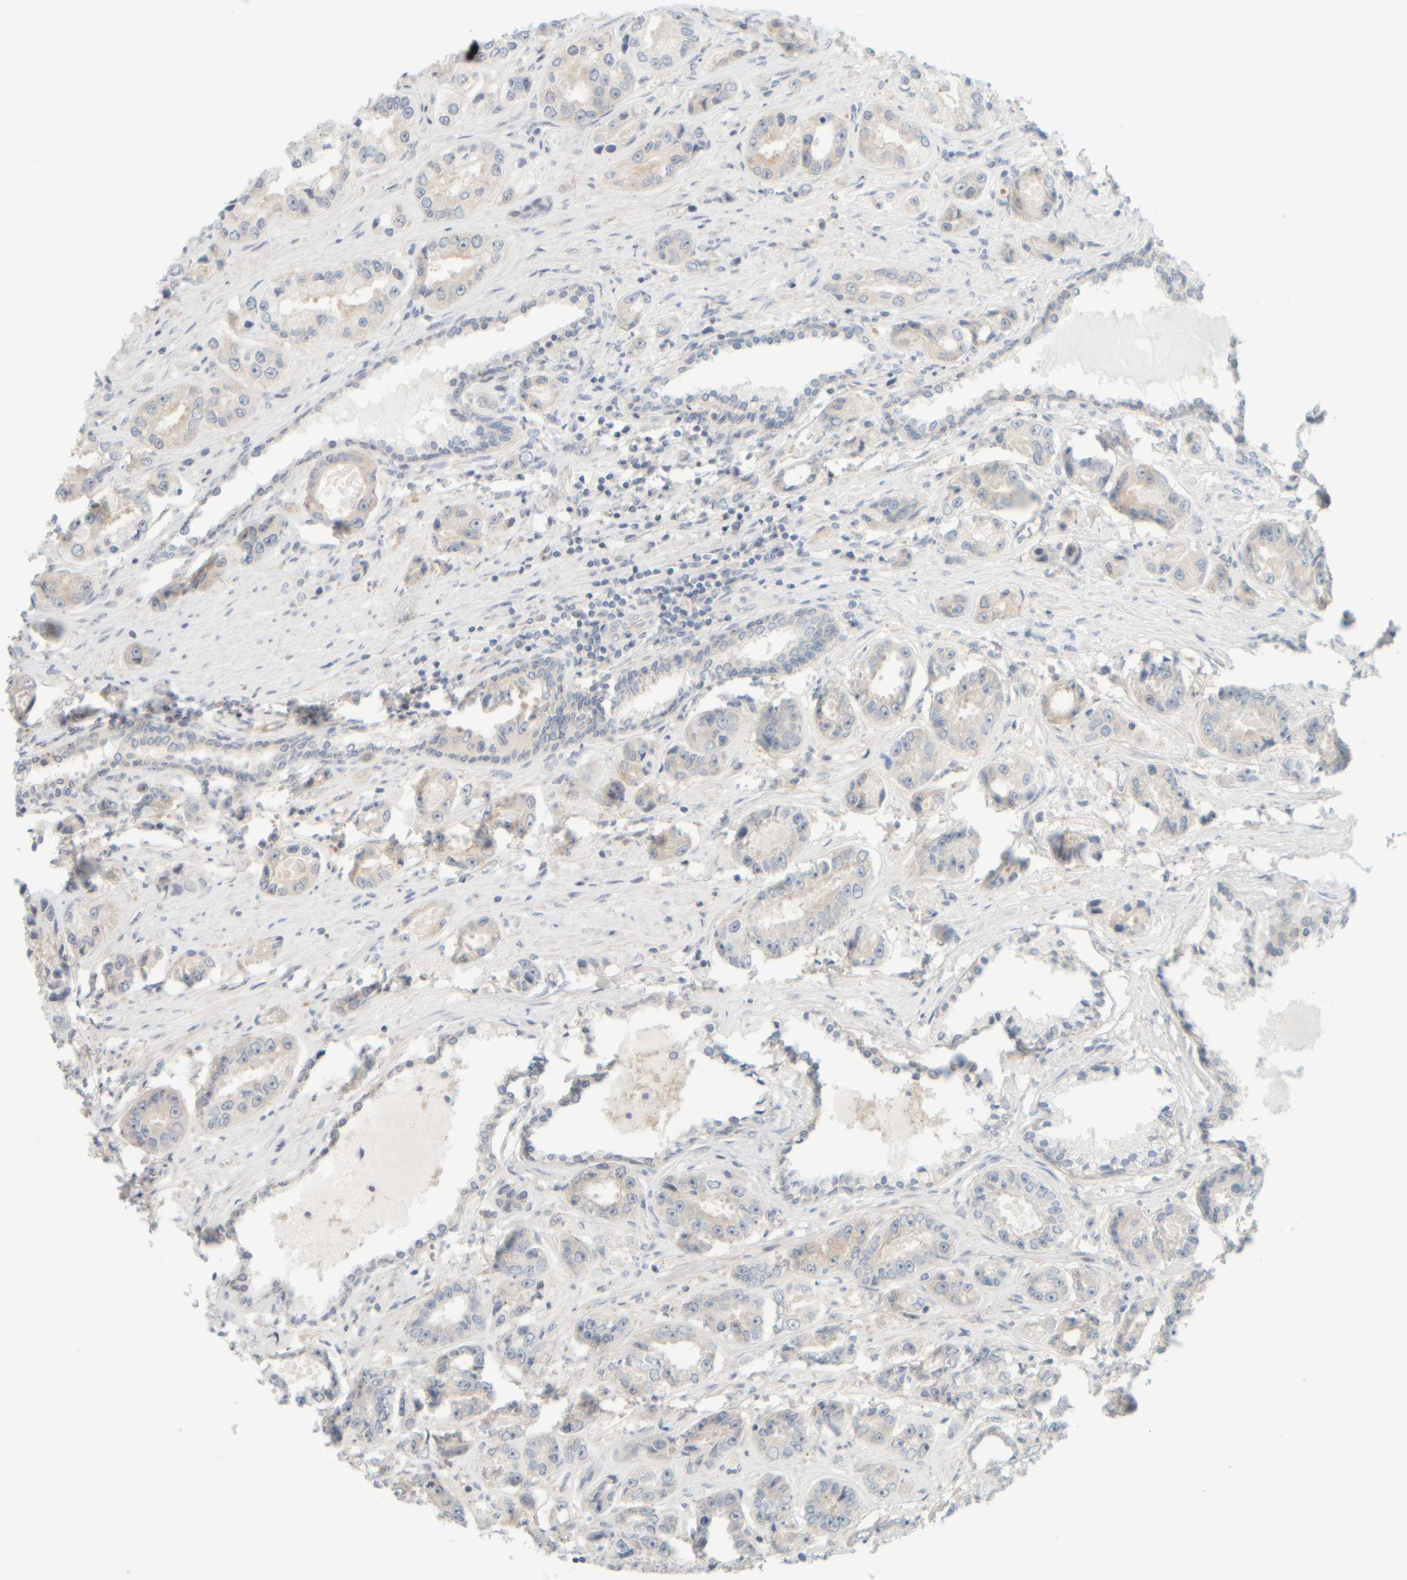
{"staining": {"intensity": "negative", "quantity": "none", "location": "none"}, "tissue": "prostate cancer", "cell_type": "Tumor cells", "image_type": "cancer", "snomed": [{"axis": "morphology", "description": "Adenocarcinoma, High grade"}, {"axis": "topography", "description": "Prostate"}], "caption": "IHC of human prostate high-grade adenocarcinoma displays no positivity in tumor cells.", "gene": "PTGES3L-AARSD1", "patient": {"sex": "male", "age": 61}}